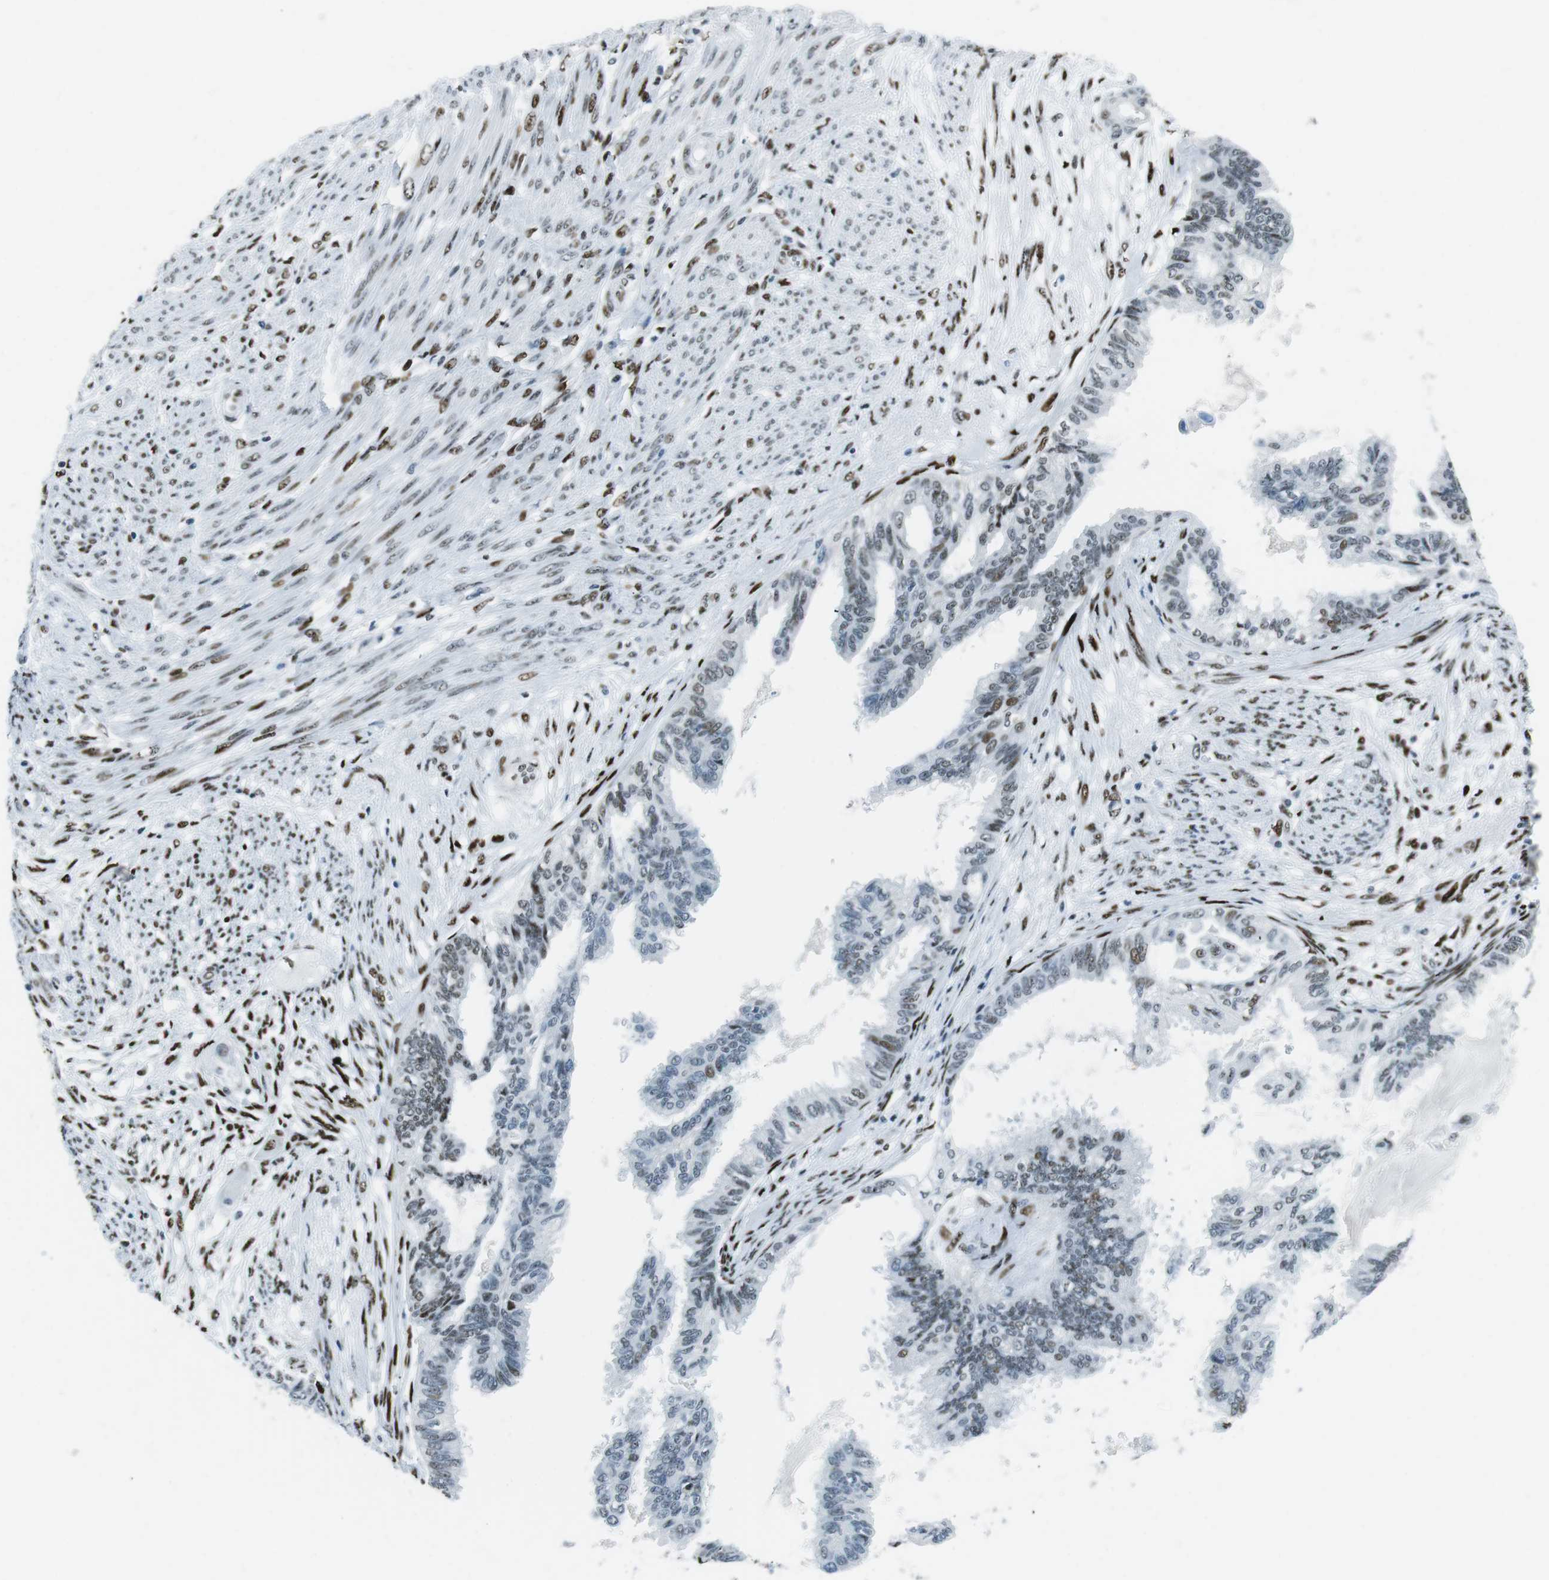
{"staining": {"intensity": "weak", "quantity": "25%-75%", "location": "nuclear"}, "tissue": "cervical cancer", "cell_type": "Tumor cells", "image_type": "cancer", "snomed": [{"axis": "morphology", "description": "Normal tissue, NOS"}, {"axis": "morphology", "description": "Adenocarcinoma, NOS"}, {"axis": "topography", "description": "Cervix"}, {"axis": "topography", "description": "Endometrium"}], "caption": "Protein expression analysis of human cervical adenocarcinoma reveals weak nuclear expression in approximately 25%-75% of tumor cells.", "gene": "PML", "patient": {"sex": "female", "age": 86}}